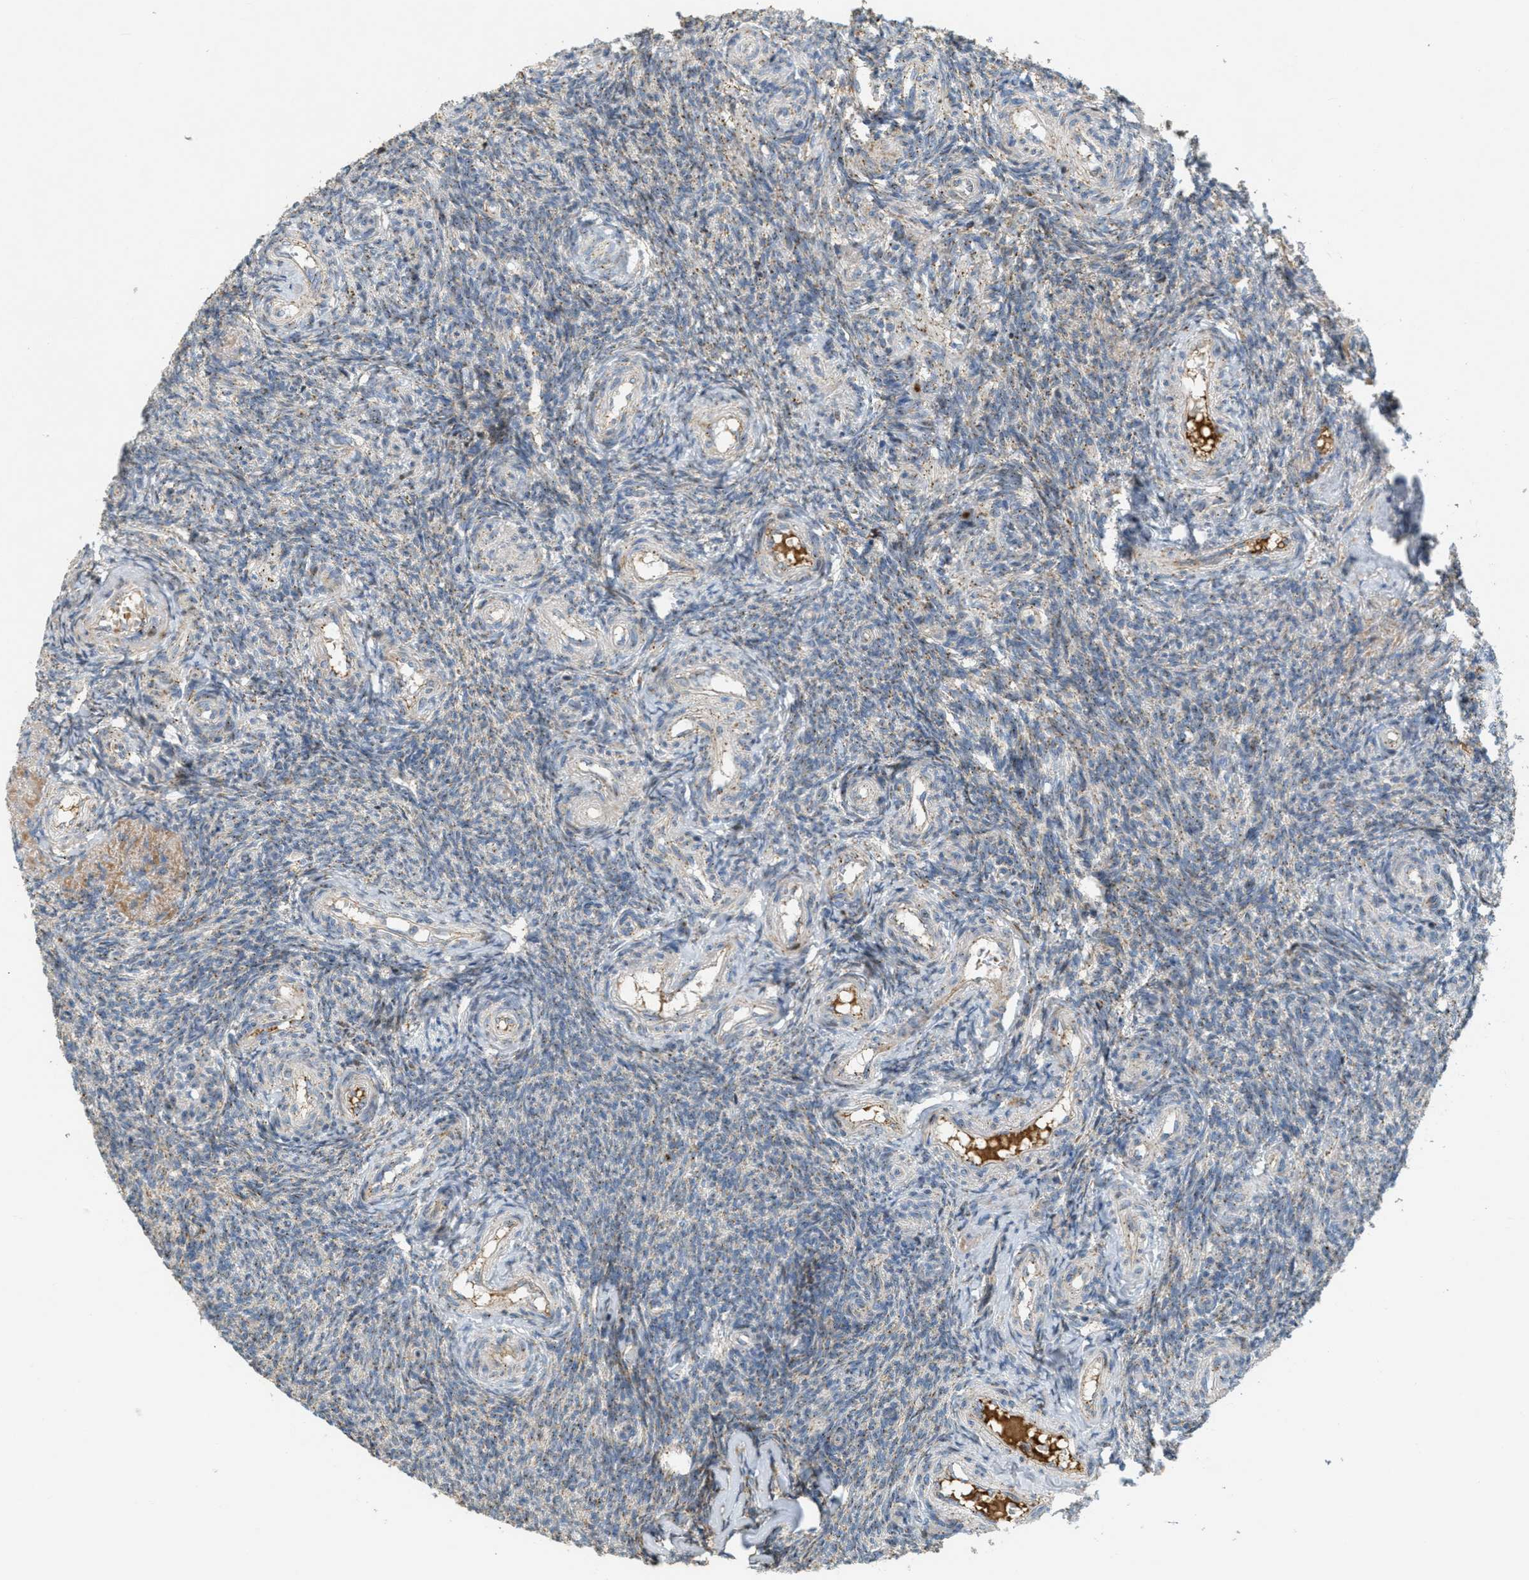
{"staining": {"intensity": "moderate", "quantity": "25%-75%", "location": "cytoplasmic/membranous"}, "tissue": "ovary", "cell_type": "Ovarian stroma cells", "image_type": "normal", "snomed": [{"axis": "morphology", "description": "Normal tissue, NOS"}, {"axis": "topography", "description": "Ovary"}], "caption": "Moderate cytoplasmic/membranous positivity is present in about 25%-75% of ovarian stroma cells in normal ovary.", "gene": "ZFPL1", "patient": {"sex": "female", "age": 41}}